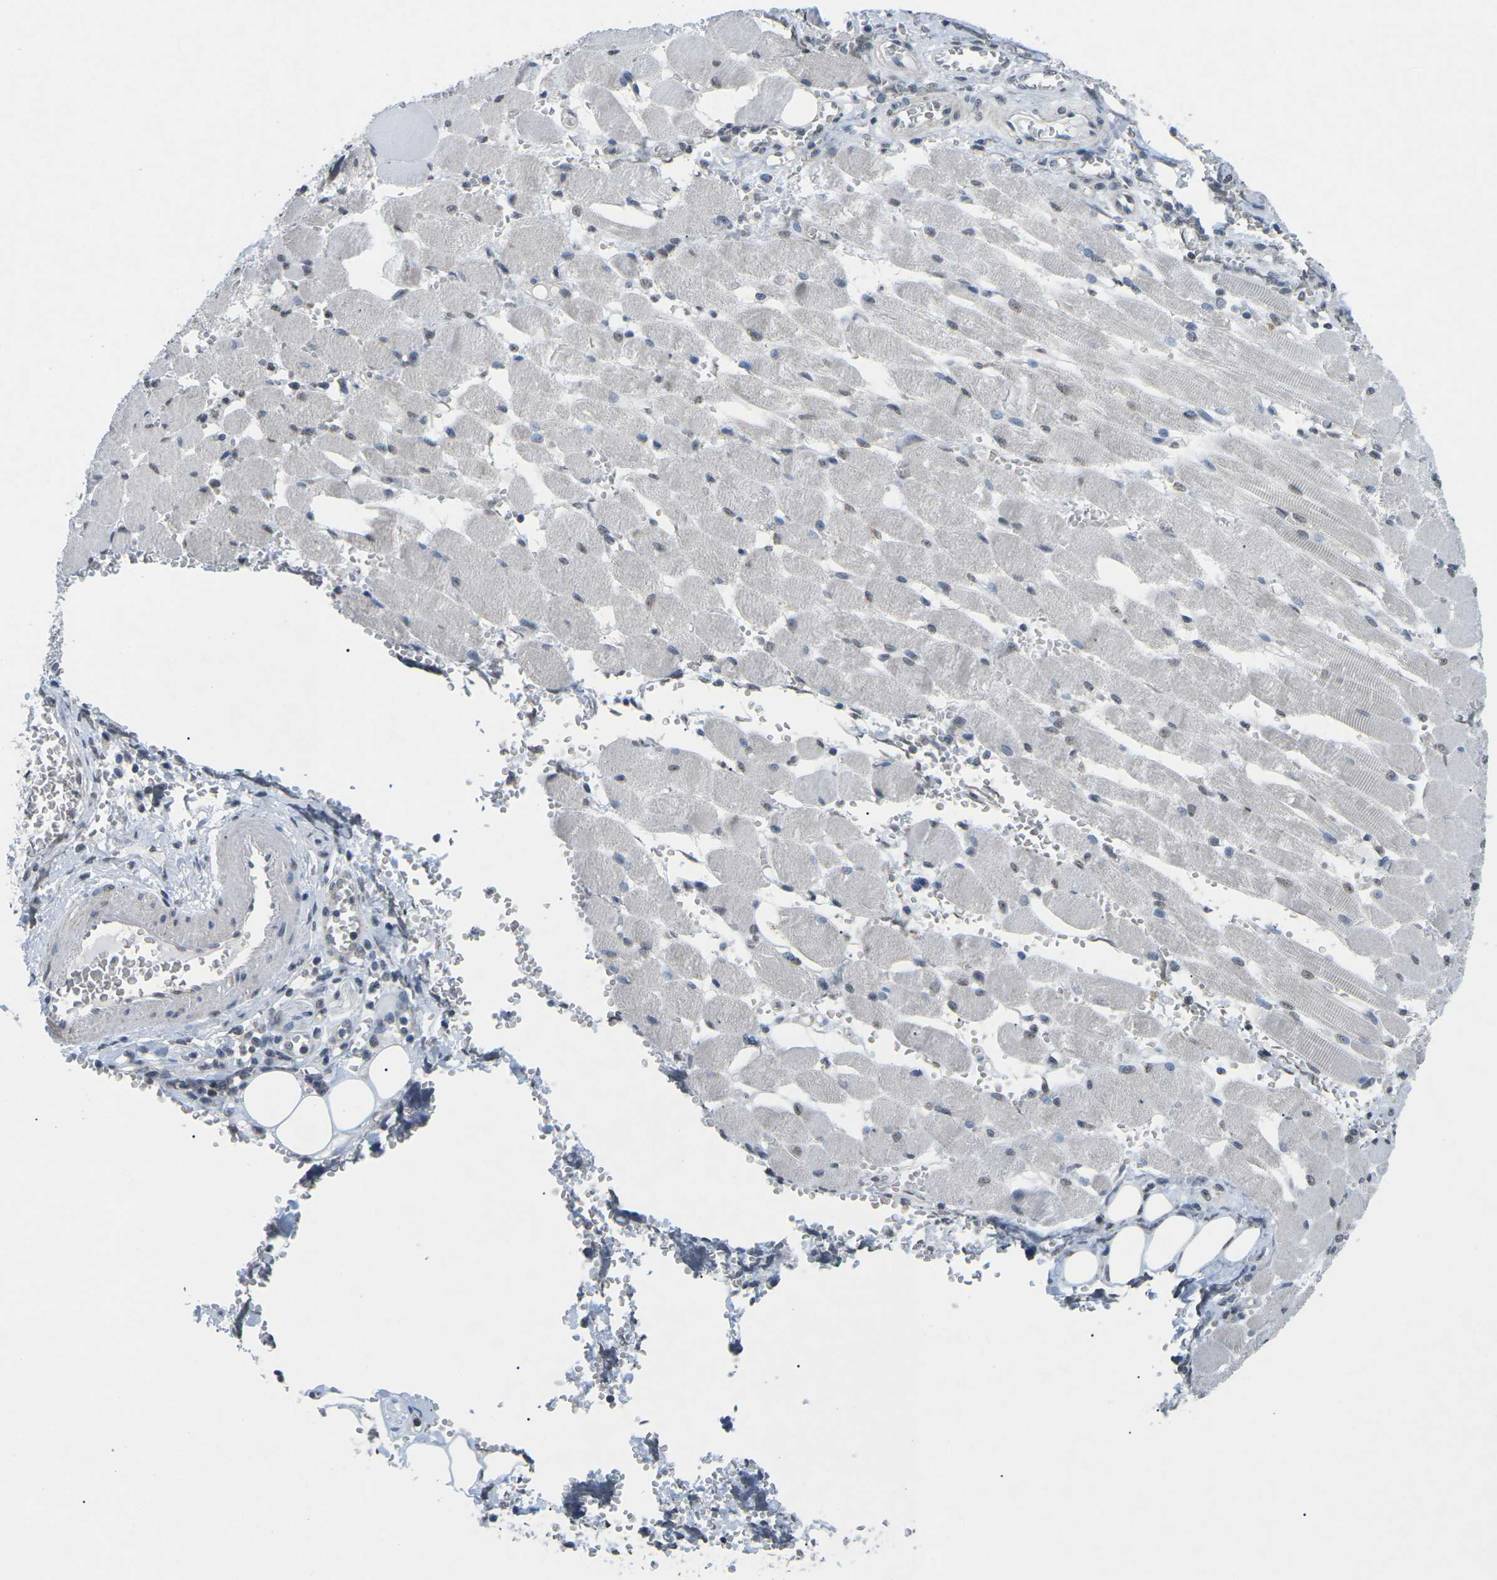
{"staining": {"intensity": "weak", "quantity": "25%-75%", "location": "cytoplasmic/membranous"}, "tissue": "adipose tissue", "cell_type": "Adipocytes", "image_type": "normal", "snomed": [{"axis": "morphology", "description": "Squamous cell carcinoma, NOS"}, {"axis": "topography", "description": "Oral tissue"}, {"axis": "topography", "description": "Head-Neck"}], "caption": "Brown immunohistochemical staining in unremarkable adipose tissue displays weak cytoplasmic/membranous expression in about 25%-75% of adipocytes. The protein of interest is shown in brown color, while the nuclei are stained blue.", "gene": "TFR2", "patient": {"sex": "female", "age": 50}}